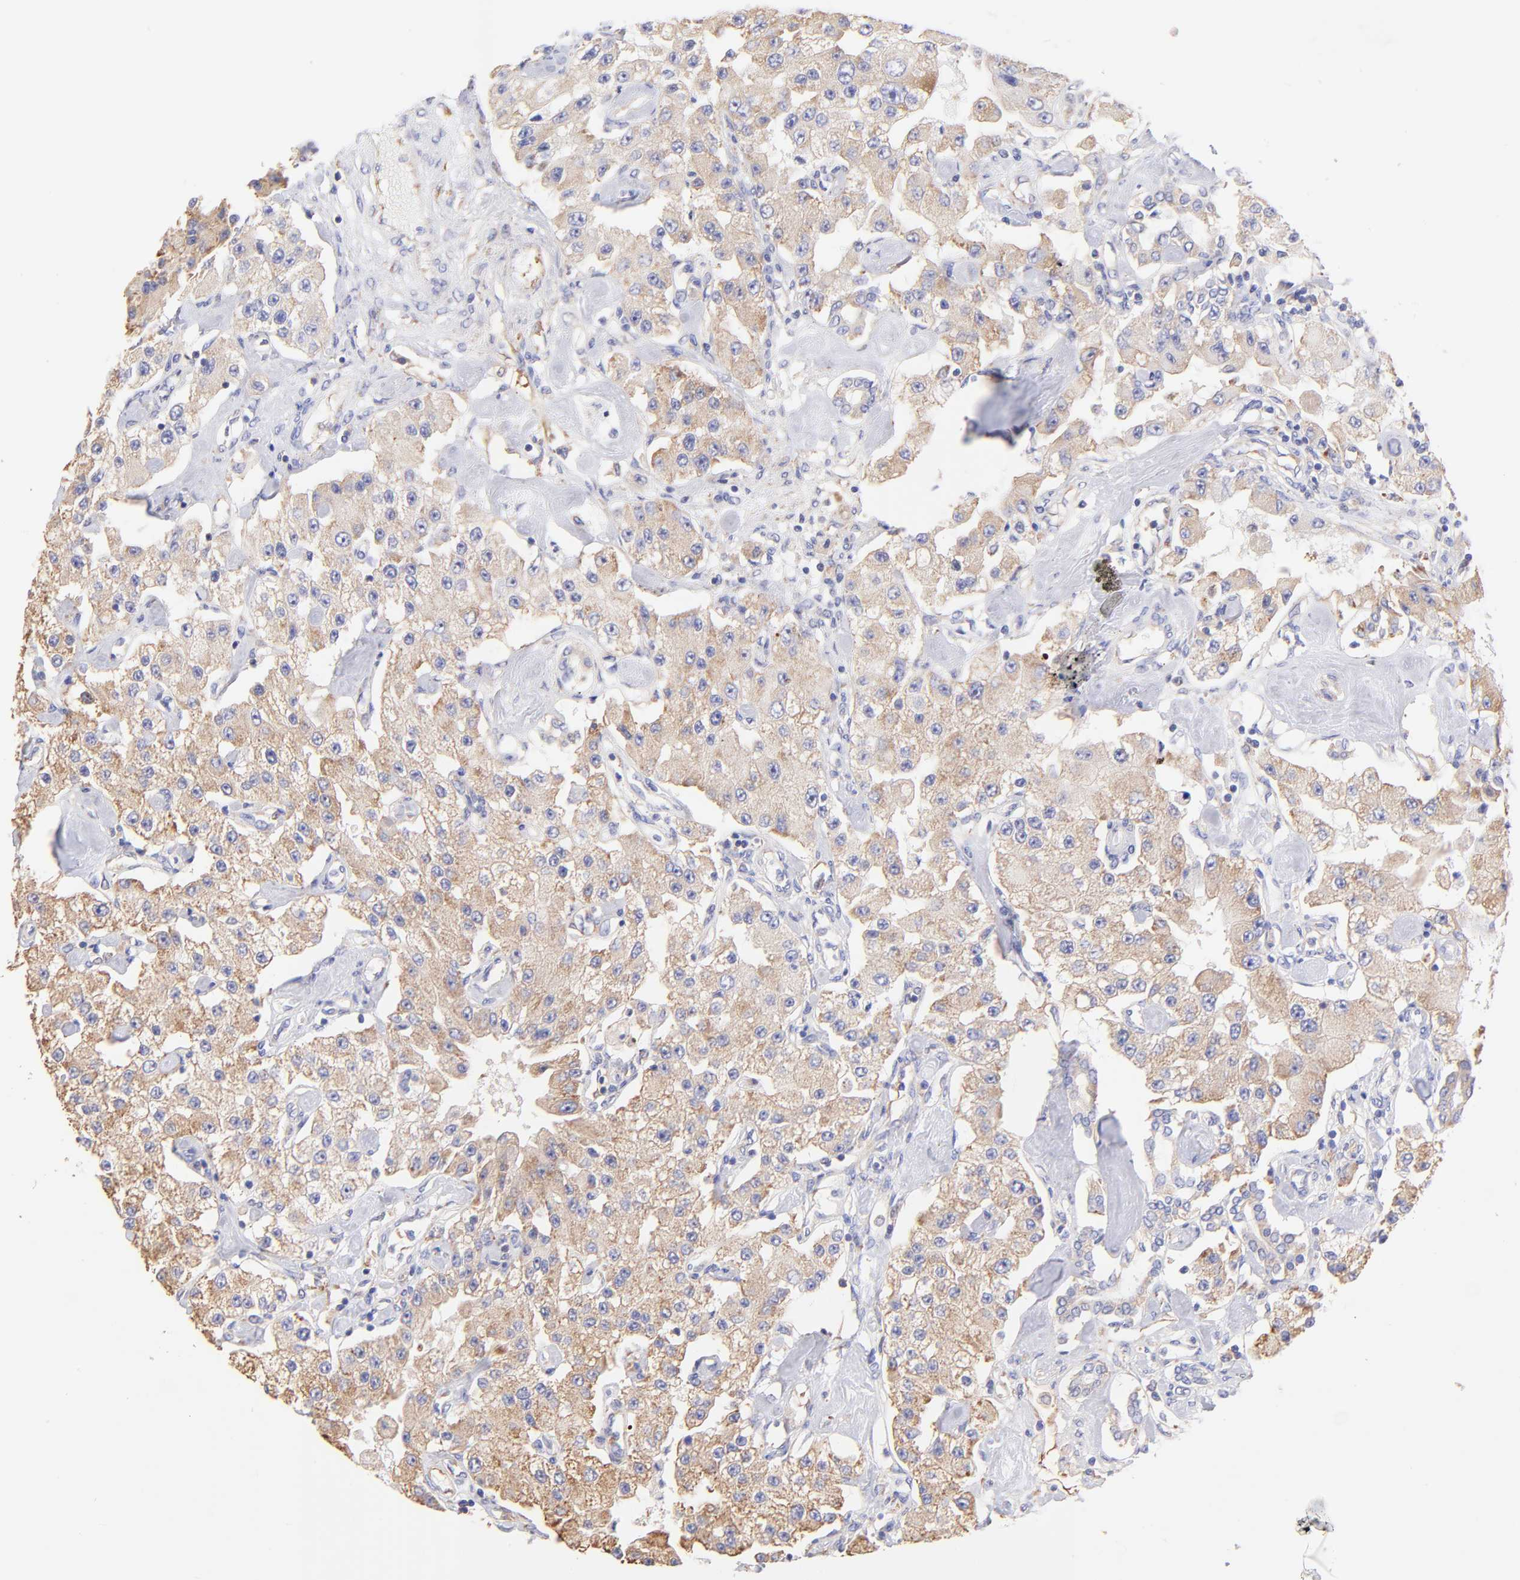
{"staining": {"intensity": "moderate", "quantity": ">75%", "location": "cytoplasmic/membranous"}, "tissue": "carcinoid", "cell_type": "Tumor cells", "image_type": "cancer", "snomed": [{"axis": "morphology", "description": "Carcinoid, malignant, NOS"}, {"axis": "topography", "description": "Pancreas"}], "caption": "The histopathology image reveals immunohistochemical staining of malignant carcinoid. There is moderate cytoplasmic/membranous expression is appreciated in about >75% of tumor cells.", "gene": "RPL30", "patient": {"sex": "male", "age": 41}}